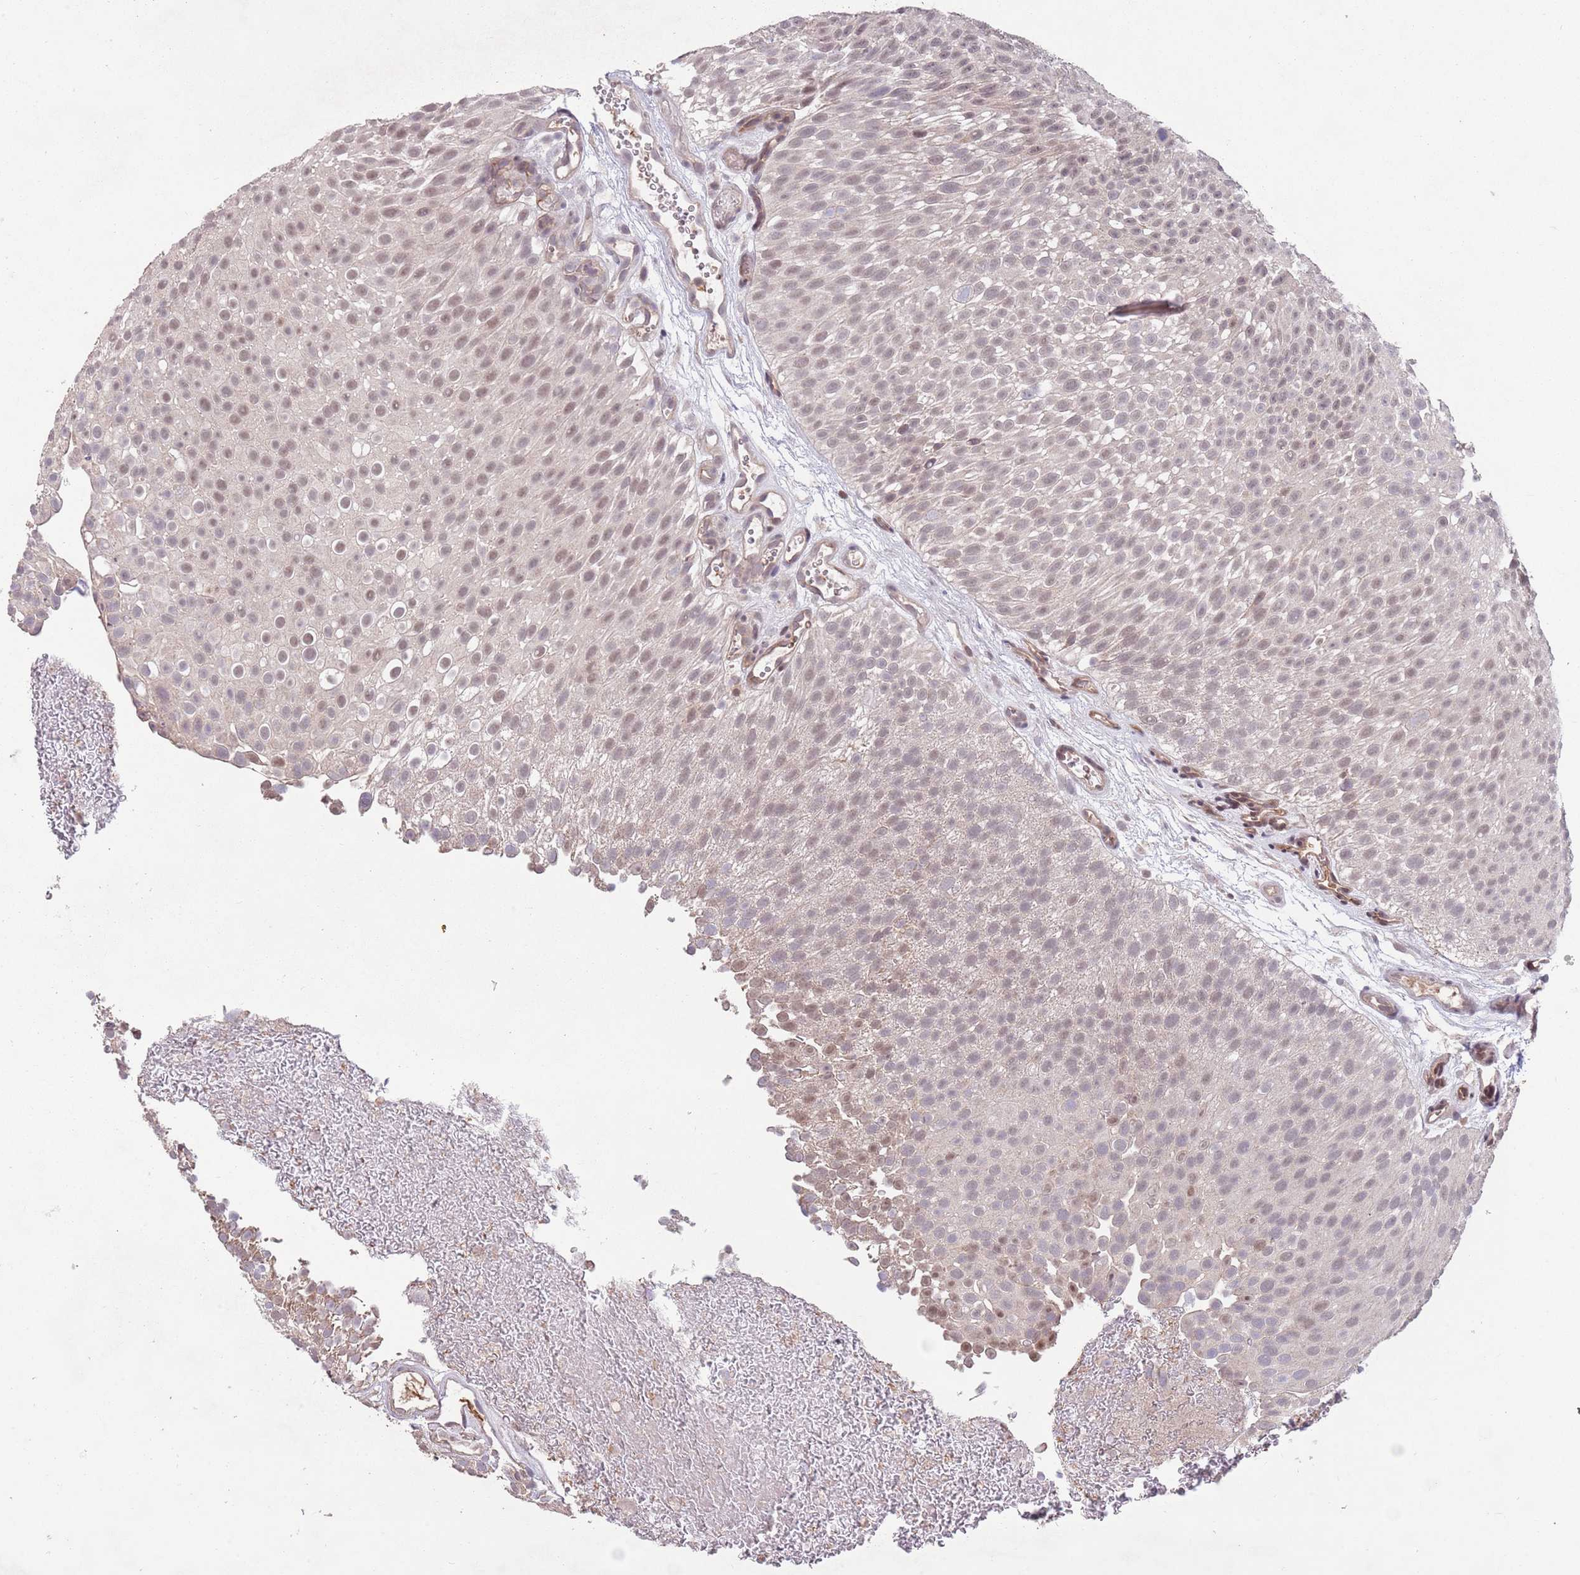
{"staining": {"intensity": "weak", "quantity": "25%-75%", "location": "nuclear"}, "tissue": "urothelial cancer", "cell_type": "Tumor cells", "image_type": "cancer", "snomed": [{"axis": "morphology", "description": "Urothelial carcinoma, Low grade"}, {"axis": "topography", "description": "Urinary bladder"}], "caption": "DAB (3,3'-diaminobenzidine) immunohistochemical staining of low-grade urothelial carcinoma reveals weak nuclear protein expression in approximately 25%-75% of tumor cells.", "gene": "MEI1", "patient": {"sex": "male", "age": 78}}